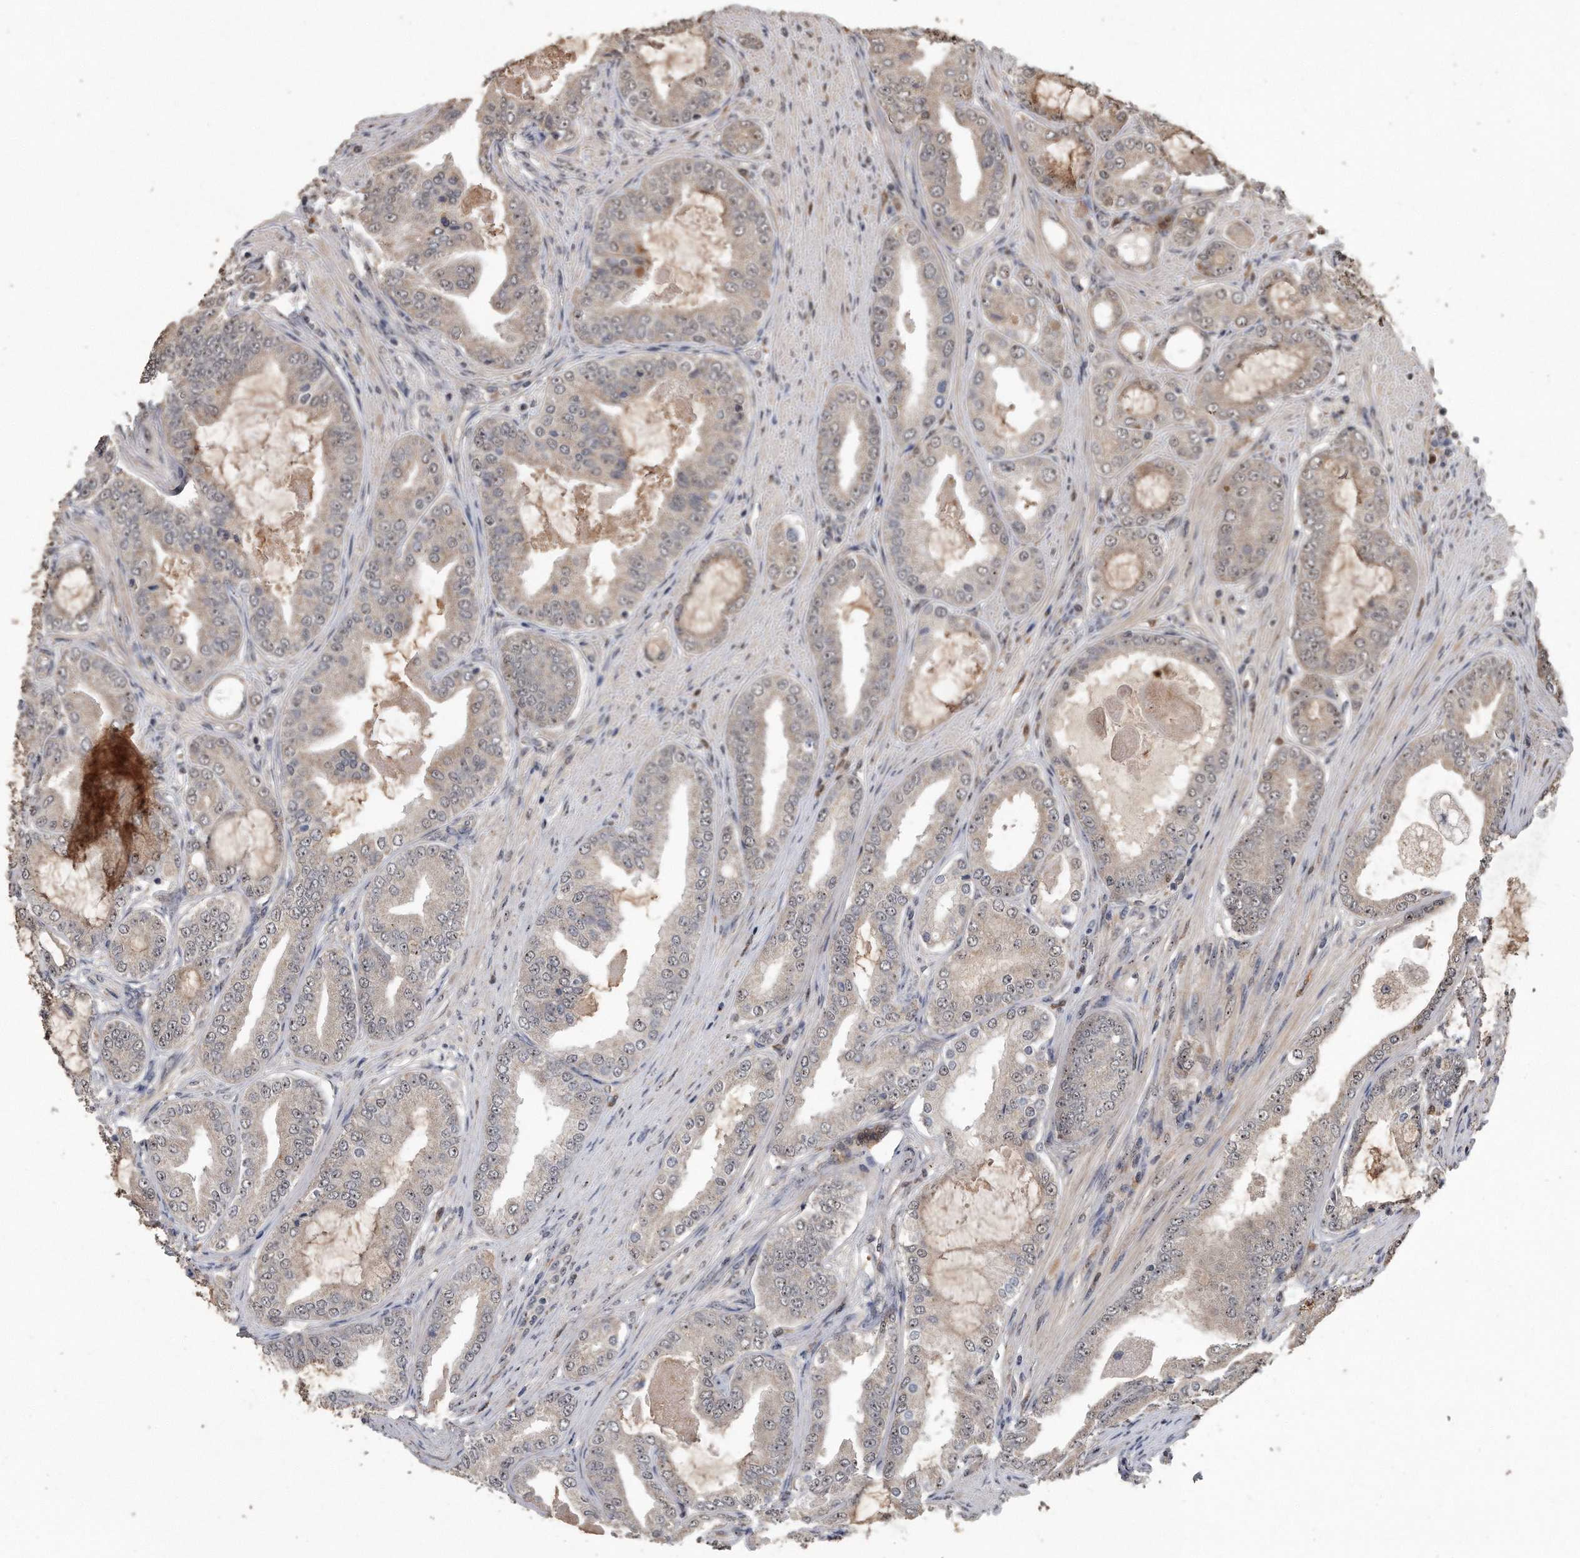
{"staining": {"intensity": "weak", "quantity": "25%-75%", "location": "nuclear"}, "tissue": "prostate cancer", "cell_type": "Tumor cells", "image_type": "cancer", "snomed": [{"axis": "morphology", "description": "Adenocarcinoma, High grade"}, {"axis": "topography", "description": "Prostate"}], "caption": "This histopathology image shows IHC staining of human prostate adenocarcinoma (high-grade), with low weak nuclear positivity in about 25%-75% of tumor cells.", "gene": "PELO", "patient": {"sex": "male", "age": 60}}